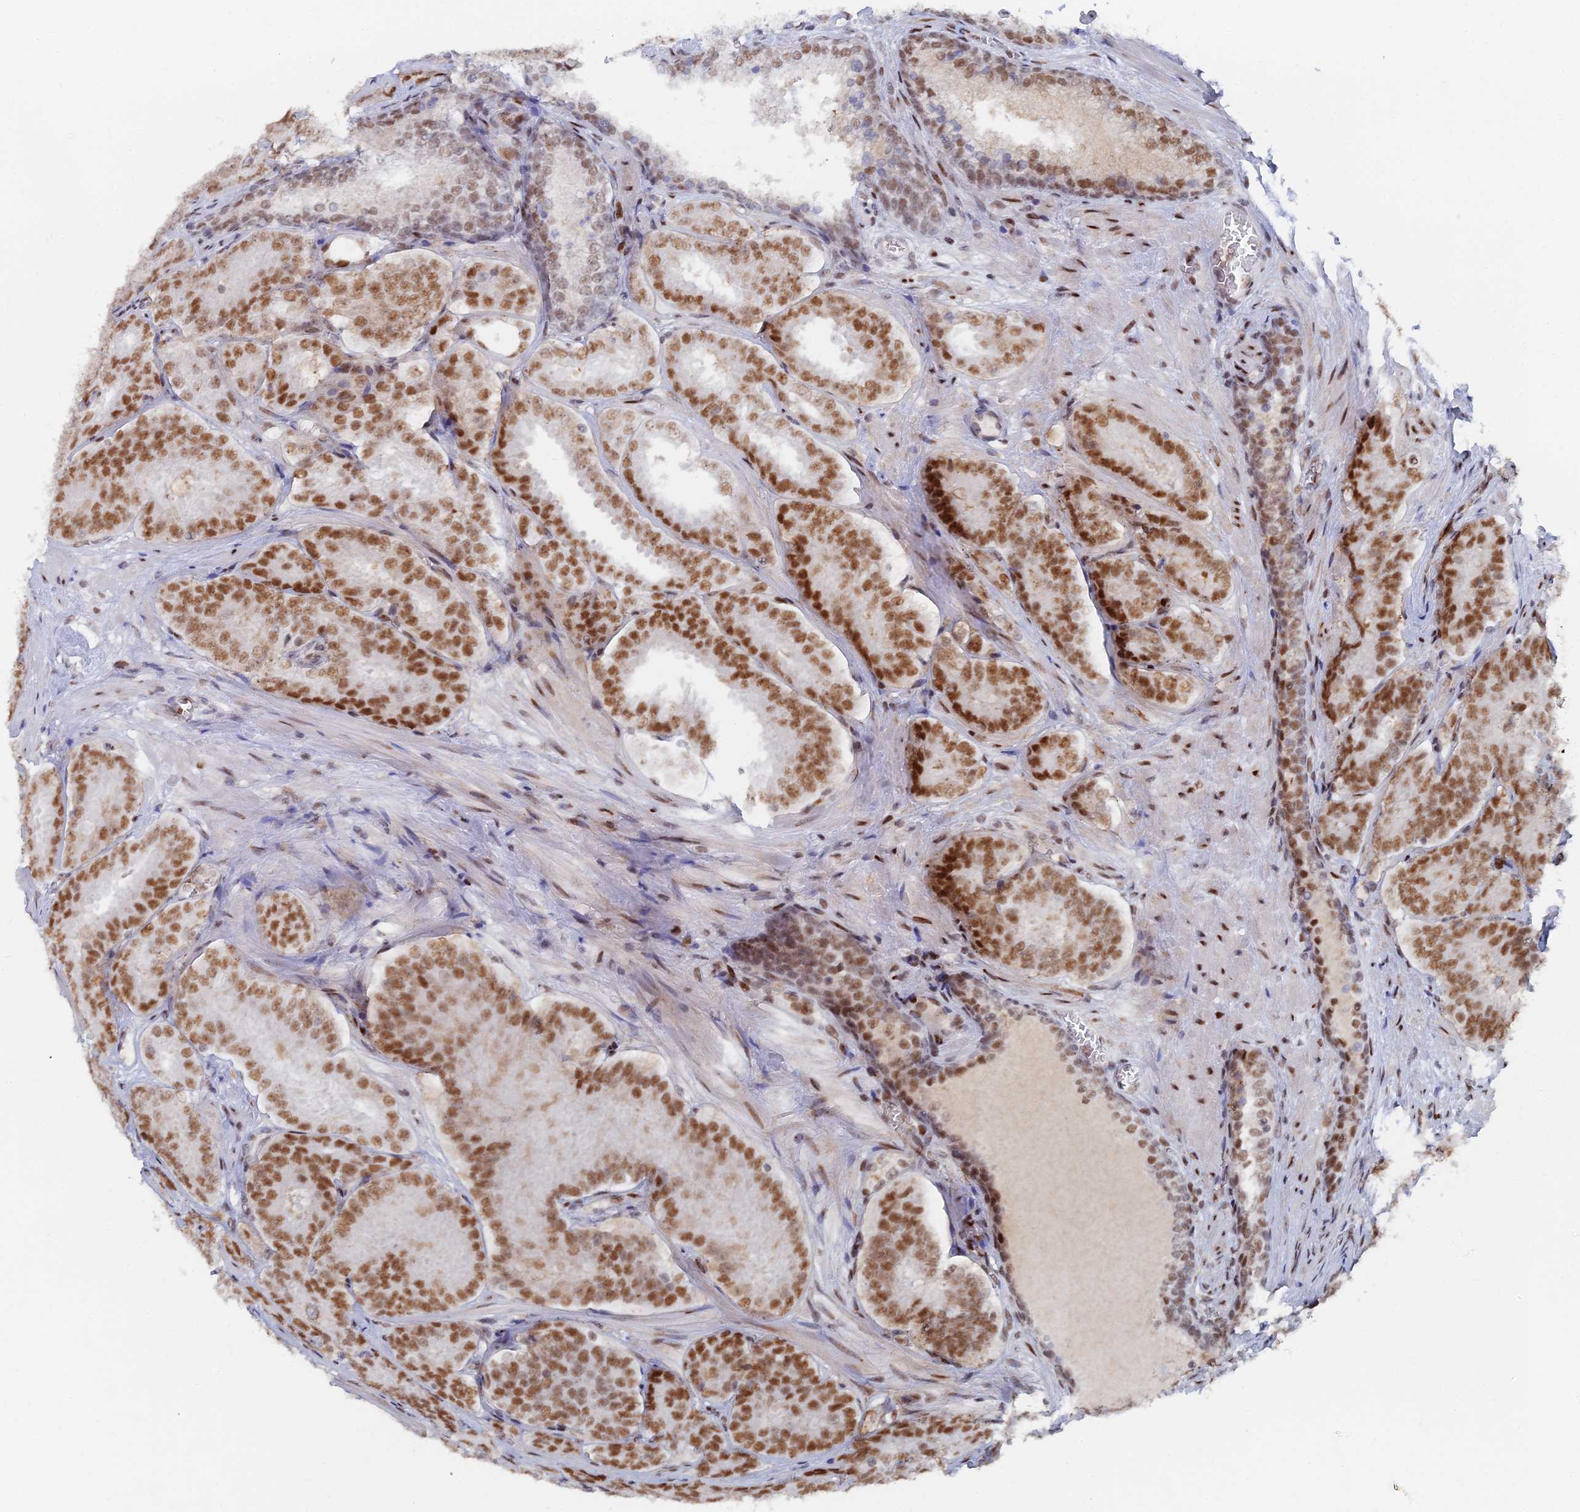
{"staining": {"intensity": "moderate", "quantity": ">75%", "location": "nuclear"}, "tissue": "prostate cancer", "cell_type": "Tumor cells", "image_type": "cancer", "snomed": [{"axis": "morphology", "description": "Adenocarcinoma, High grade"}, {"axis": "topography", "description": "Prostate"}], "caption": "High-magnification brightfield microscopy of prostate cancer (high-grade adenocarcinoma) stained with DAB (brown) and counterstained with hematoxylin (blue). tumor cells exhibit moderate nuclear expression is present in approximately>75% of cells. (DAB (3,3'-diaminobenzidine) = brown stain, brightfield microscopy at high magnification).", "gene": "GSC2", "patient": {"sex": "male", "age": 63}}